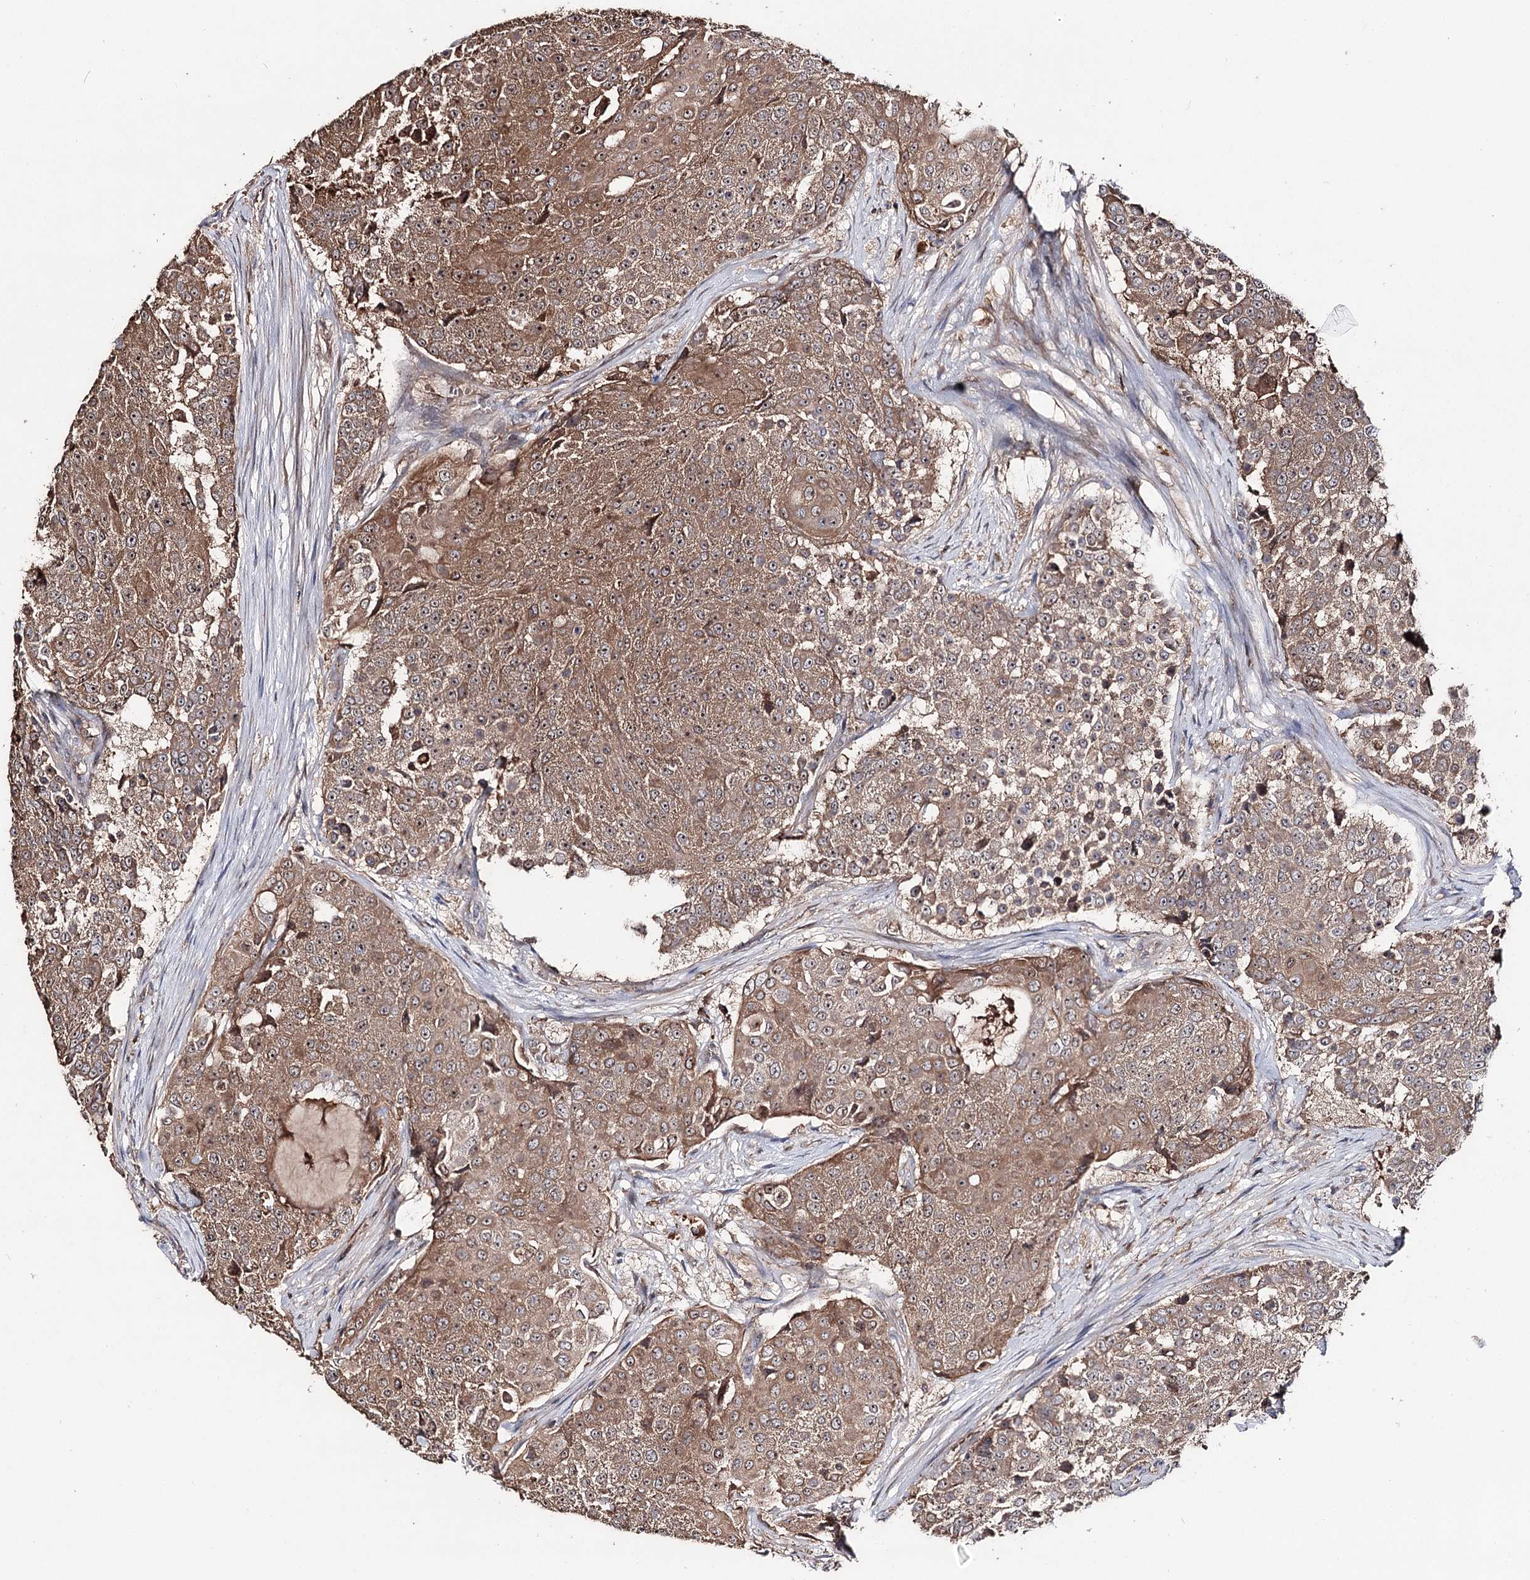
{"staining": {"intensity": "moderate", "quantity": ">75%", "location": "cytoplasmic/membranous,nuclear"}, "tissue": "urothelial cancer", "cell_type": "Tumor cells", "image_type": "cancer", "snomed": [{"axis": "morphology", "description": "Urothelial carcinoma, High grade"}, {"axis": "topography", "description": "Urinary bladder"}], "caption": "Urothelial cancer stained with immunohistochemistry shows moderate cytoplasmic/membranous and nuclear expression in about >75% of tumor cells.", "gene": "FAM53B", "patient": {"sex": "female", "age": 63}}